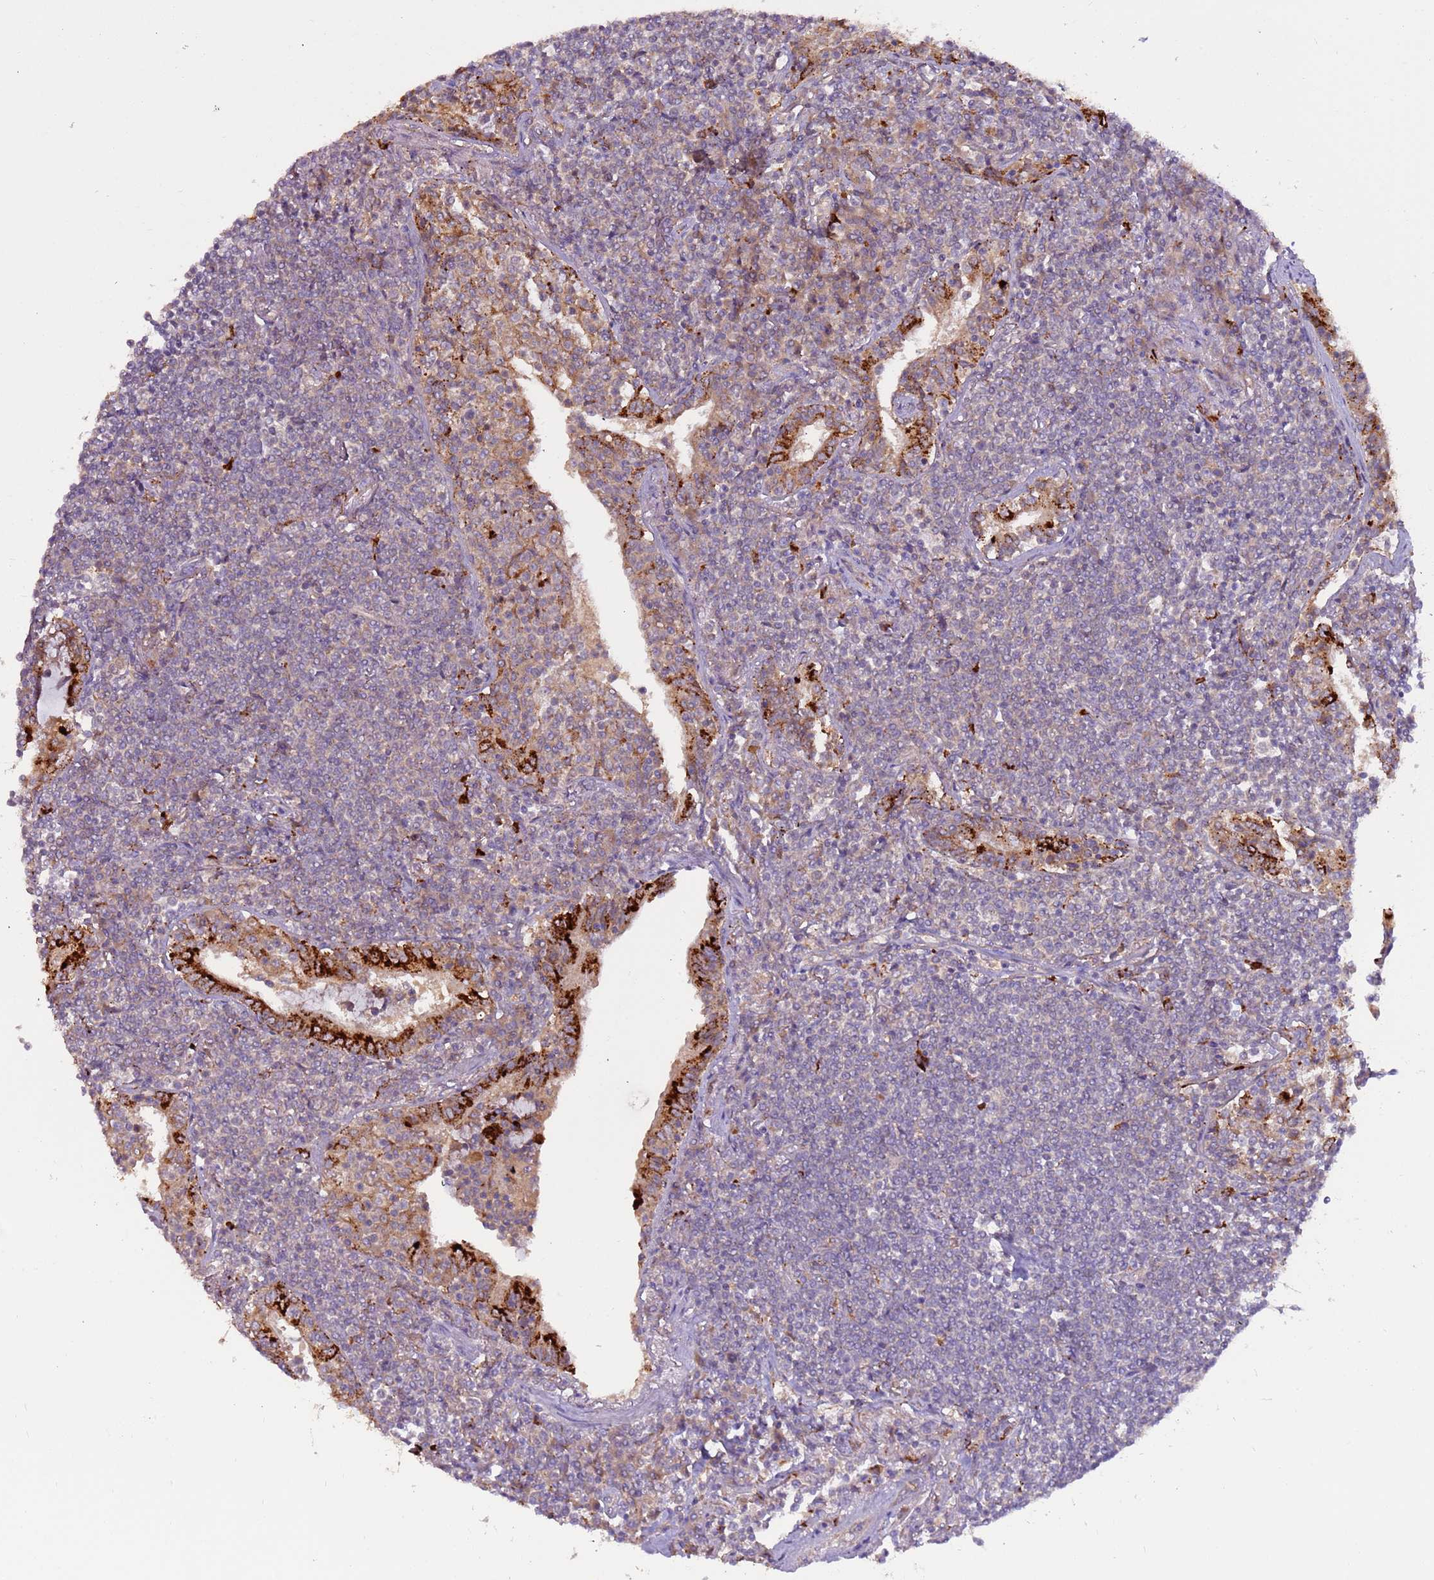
{"staining": {"intensity": "negative", "quantity": "none", "location": "none"}, "tissue": "lymphoma", "cell_type": "Tumor cells", "image_type": "cancer", "snomed": [{"axis": "morphology", "description": "Malignant lymphoma, non-Hodgkin's type, Low grade"}, {"axis": "topography", "description": "Lung"}], "caption": "Immunohistochemical staining of human low-grade malignant lymphoma, non-Hodgkin's type displays no significant expression in tumor cells.", "gene": "VPS36", "patient": {"sex": "female", "age": 71}}